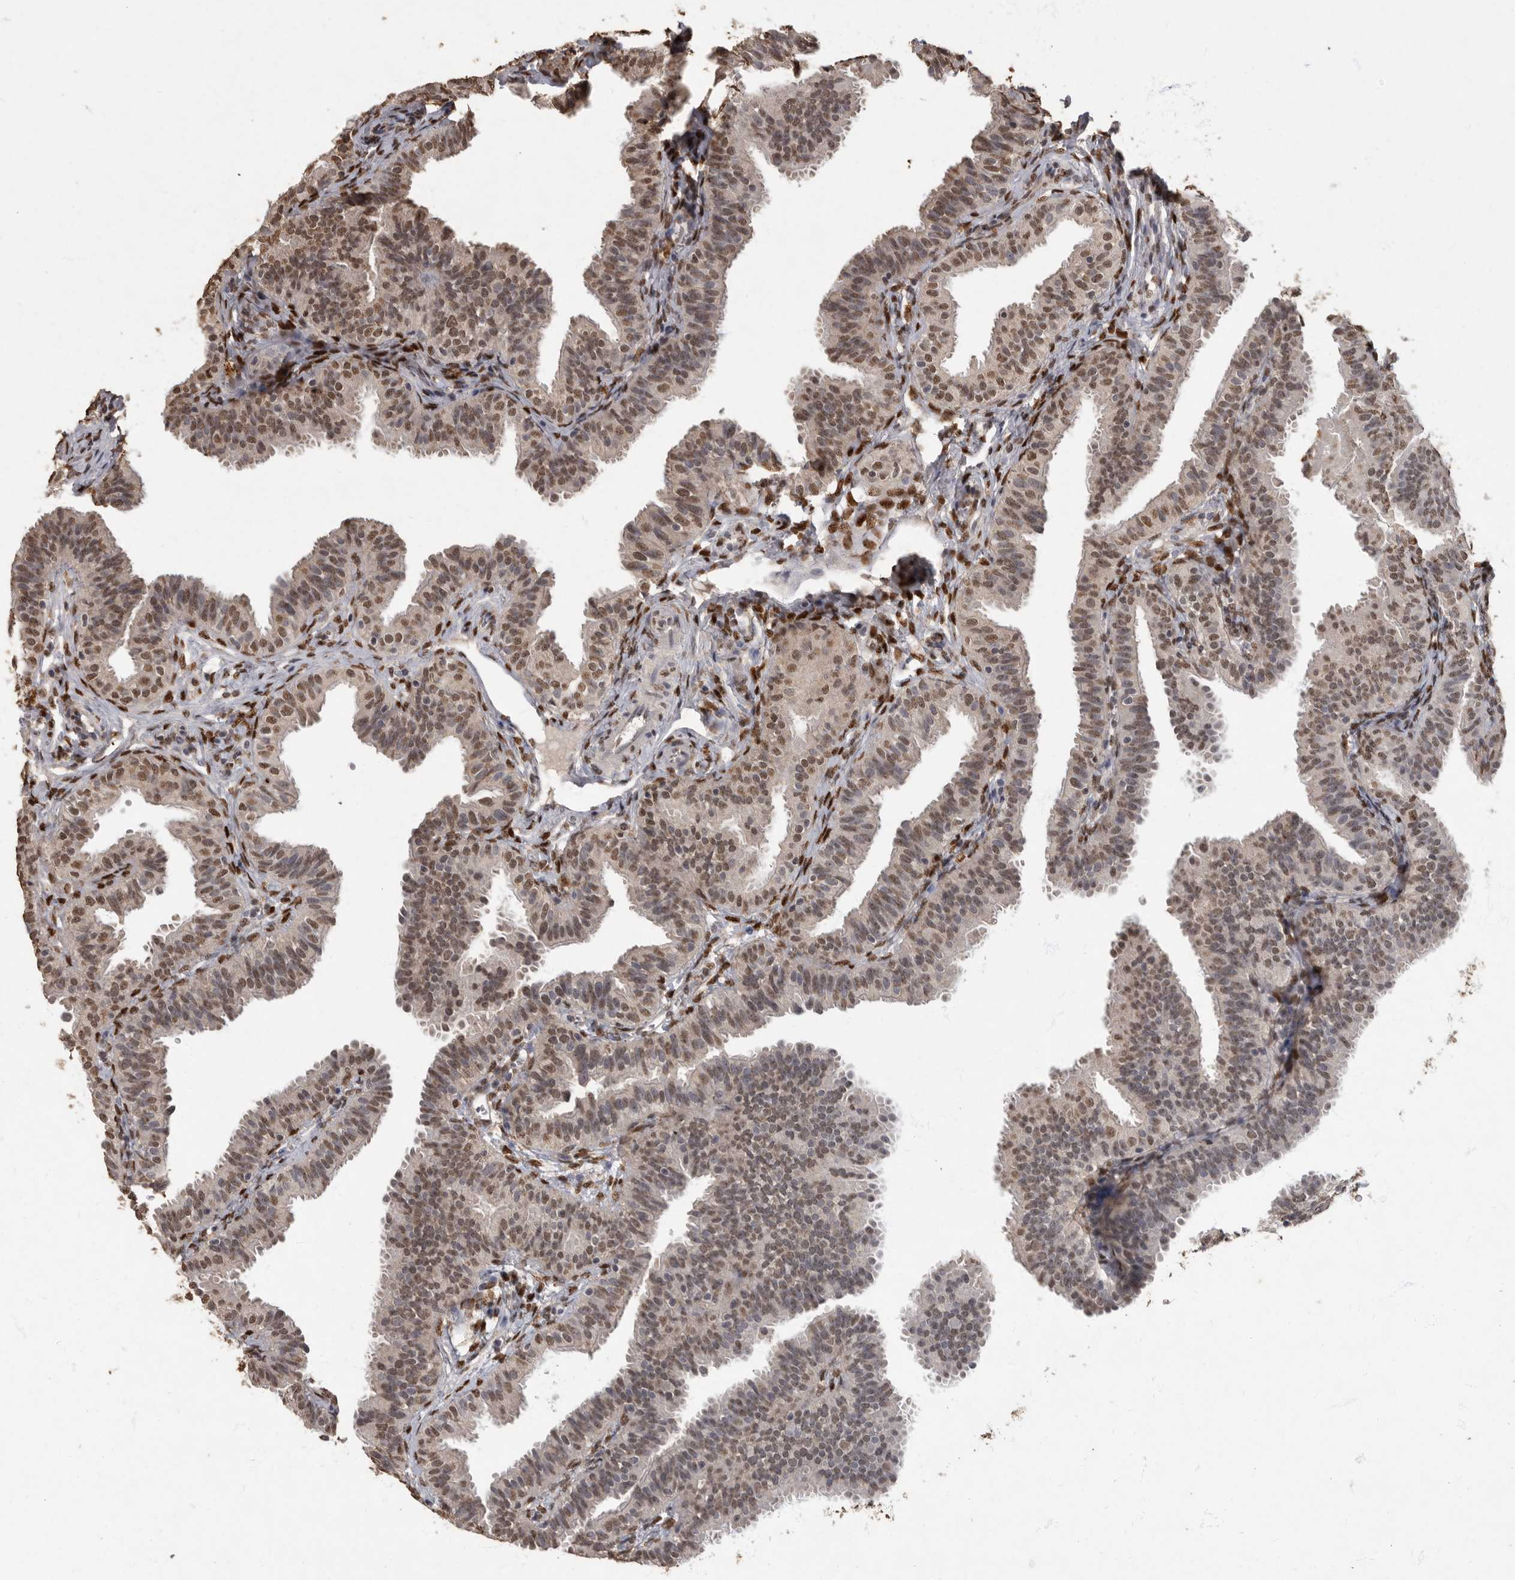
{"staining": {"intensity": "weak", "quantity": ">75%", "location": "cytoplasmic/membranous,nuclear"}, "tissue": "fallopian tube", "cell_type": "Glandular cells", "image_type": "normal", "snomed": [{"axis": "morphology", "description": "Normal tissue, NOS"}, {"axis": "topography", "description": "Fallopian tube"}], "caption": "Protein staining of unremarkable fallopian tube demonstrates weak cytoplasmic/membranous,nuclear expression in approximately >75% of glandular cells. Using DAB (3,3'-diaminobenzidine) (brown) and hematoxylin (blue) stains, captured at high magnification using brightfield microscopy.", "gene": "NBL1", "patient": {"sex": "female", "age": 35}}